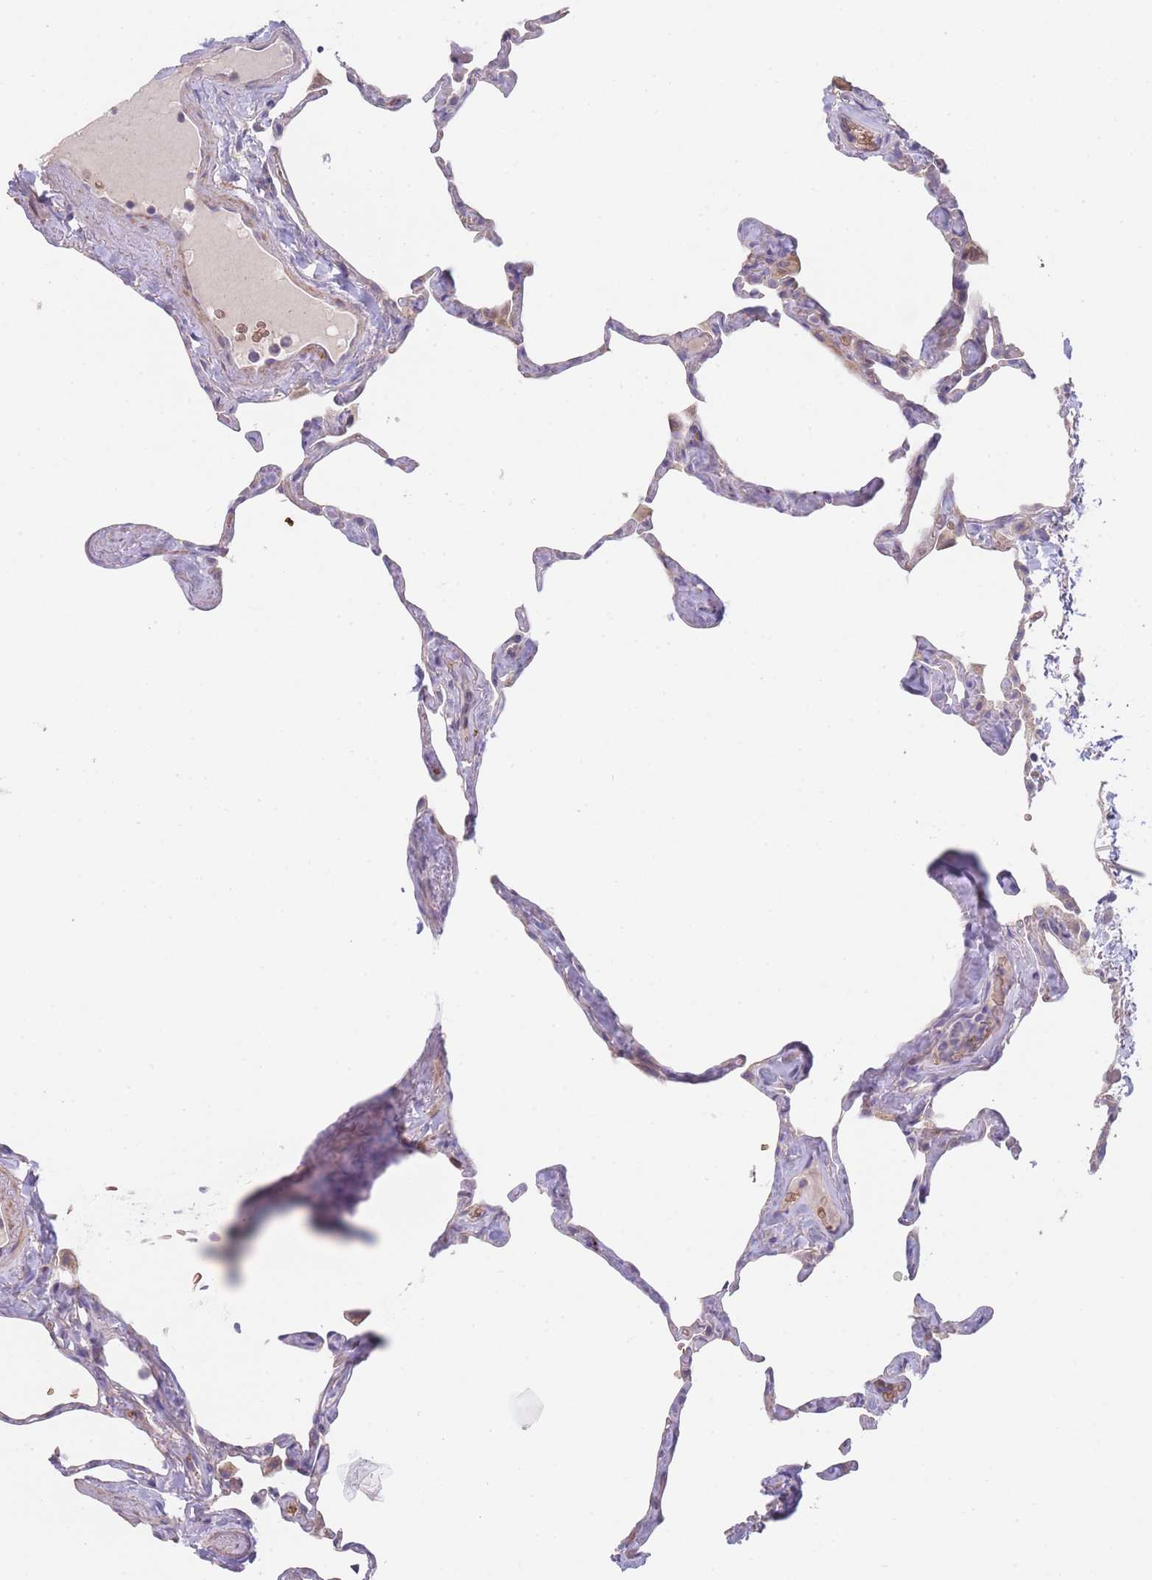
{"staining": {"intensity": "negative", "quantity": "none", "location": "none"}, "tissue": "lung", "cell_type": "Alveolar cells", "image_type": "normal", "snomed": [{"axis": "morphology", "description": "Normal tissue, NOS"}, {"axis": "topography", "description": "Lung"}], "caption": "Lung was stained to show a protein in brown. There is no significant expression in alveolar cells. (DAB (3,3'-diaminobenzidine) immunohistochemistry (IHC), high magnification).", "gene": "SMPD4", "patient": {"sex": "male", "age": 65}}